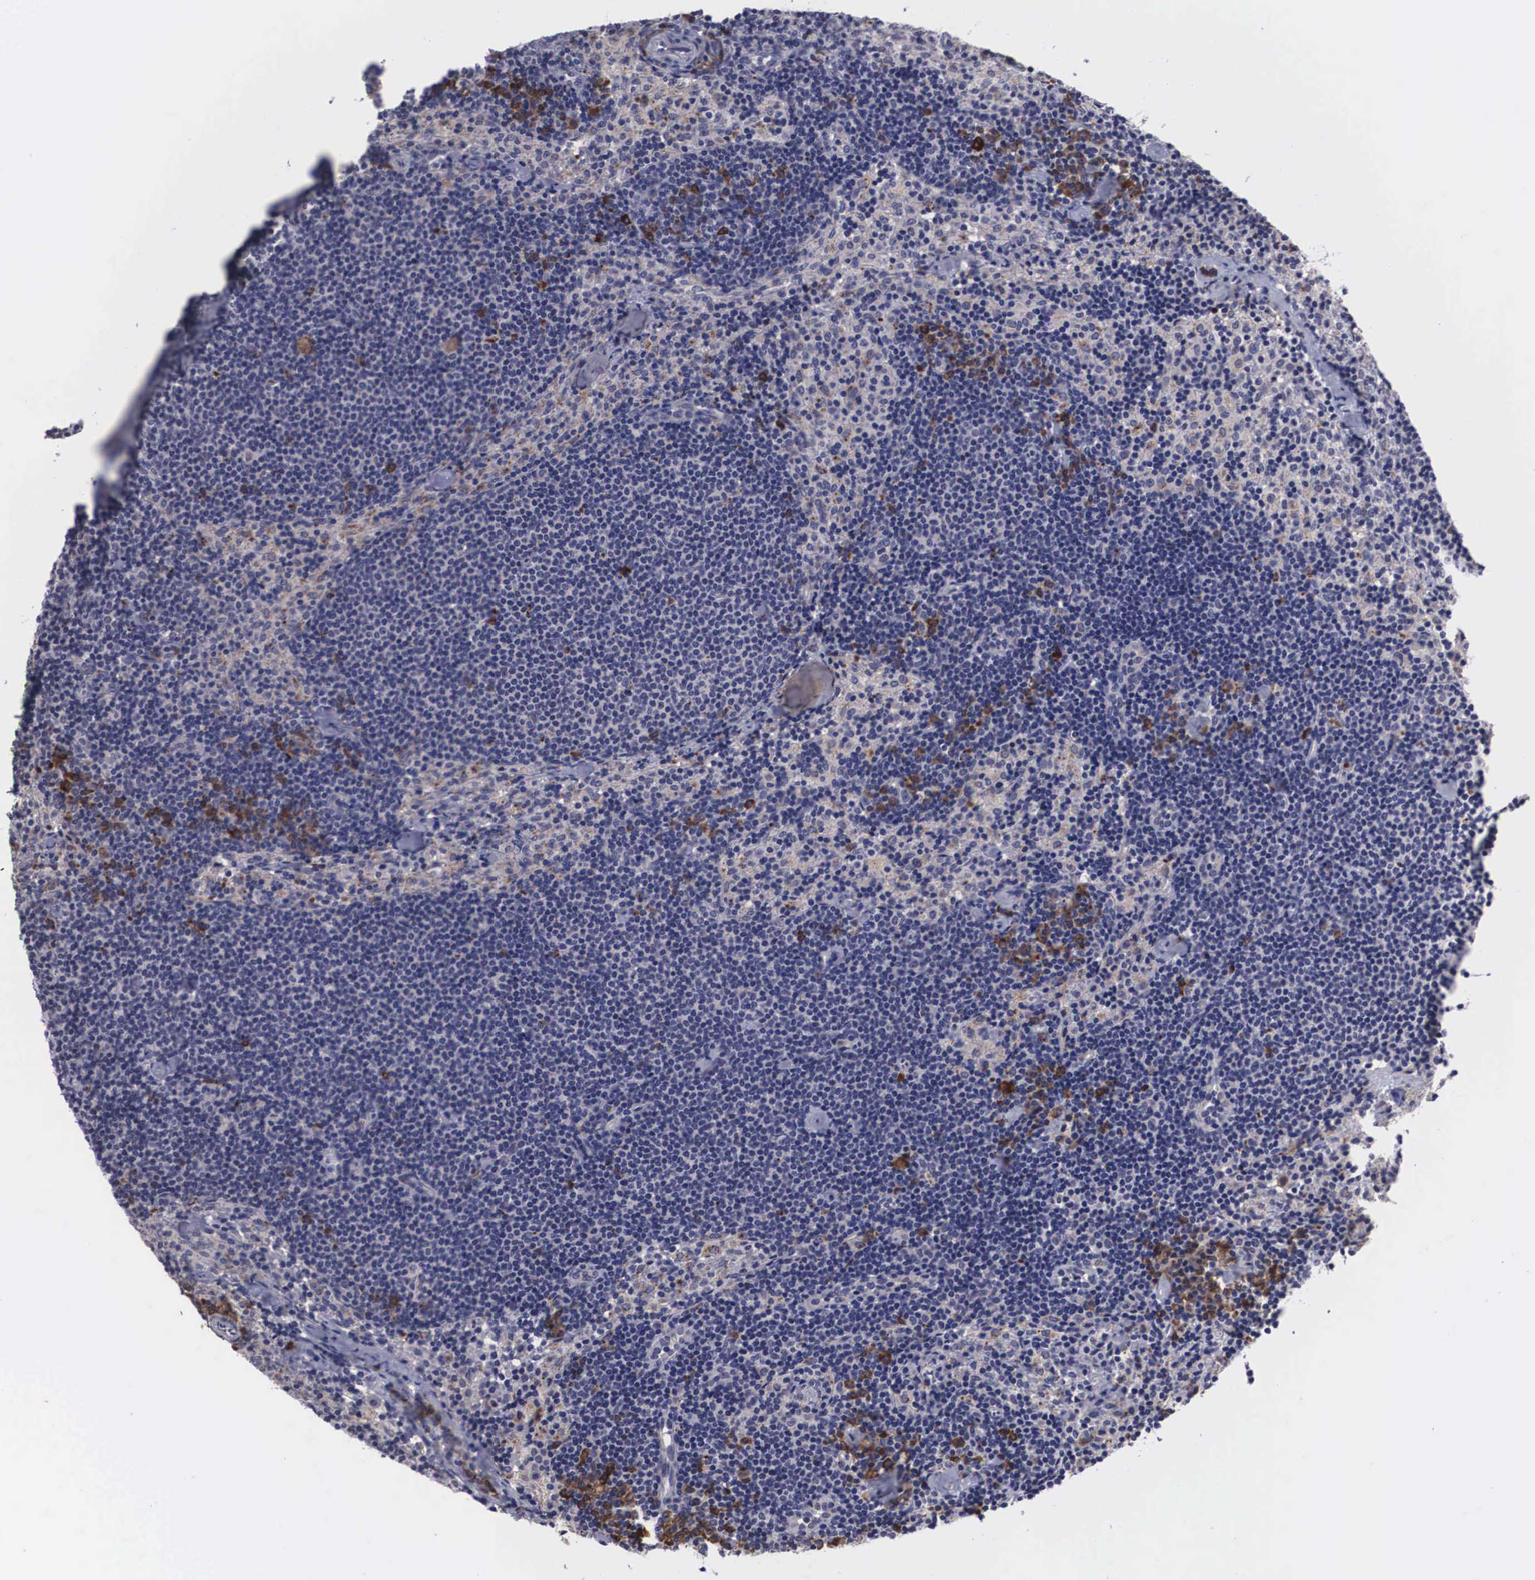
{"staining": {"intensity": "strong", "quantity": "<25%", "location": "cytoplasmic/membranous"}, "tissue": "lymph node", "cell_type": "Germinal center cells", "image_type": "normal", "snomed": [{"axis": "morphology", "description": "Normal tissue, NOS"}, {"axis": "topography", "description": "Lymph node"}], "caption": "IHC photomicrograph of normal lymph node: lymph node stained using immunohistochemistry (IHC) reveals medium levels of strong protein expression localized specifically in the cytoplasmic/membranous of germinal center cells, appearing as a cytoplasmic/membranous brown color.", "gene": "CRELD2", "patient": {"sex": "female", "age": 35}}